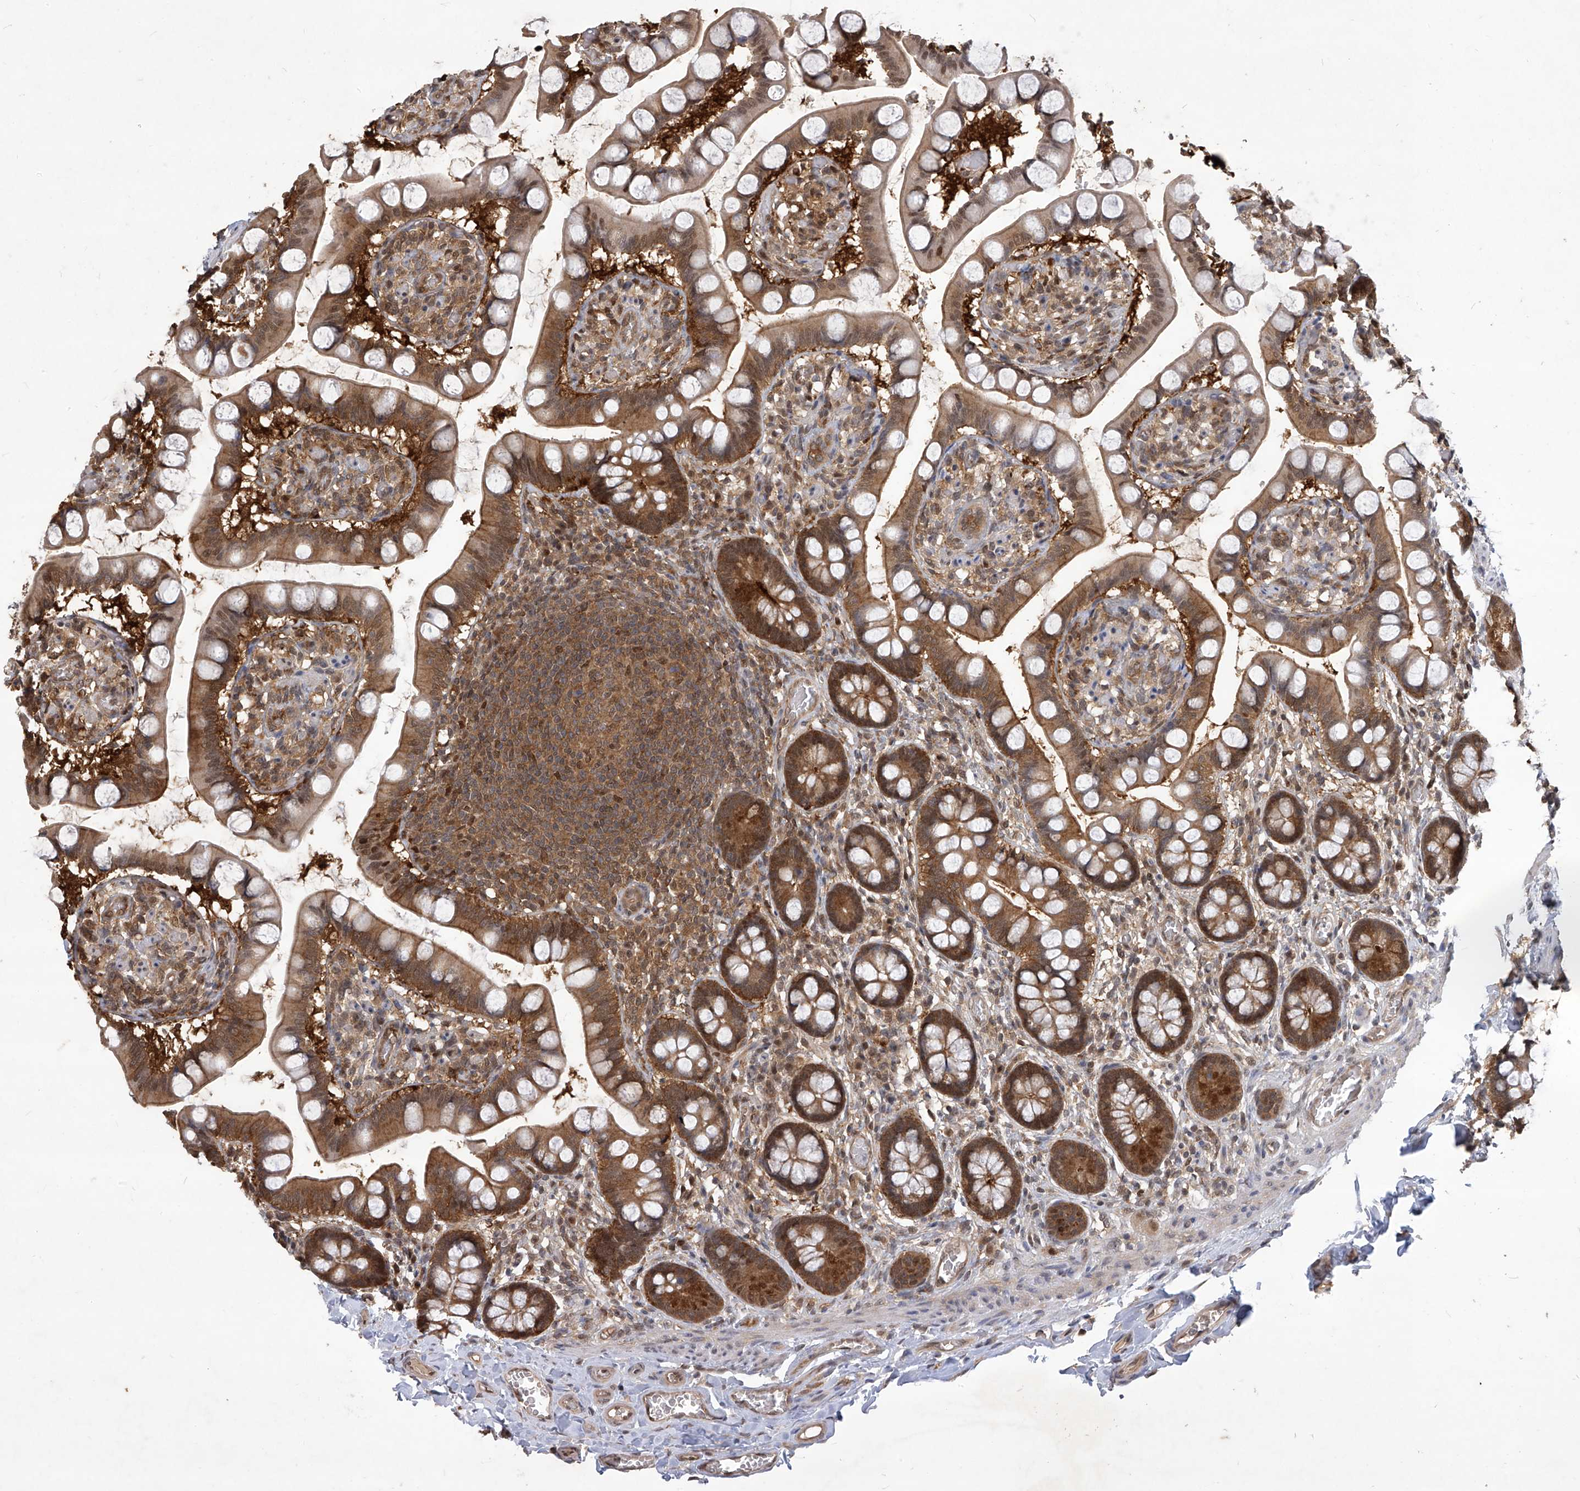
{"staining": {"intensity": "moderate", "quantity": ">75%", "location": "cytoplasmic/membranous"}, "tissue": "small intestine", "cell_type": "Glandular cells", "image_type": "normal", "snomed": [{"axis": "morphology", "description": "Normal tissue, NOS"}, {"axis": "topography", "description": "Small intestine"}], "caption": "A brown stain highlights moderate cytoplasmic/membranous expression of a protein in glandular cells of benign human small intestine. The staining is performed using DAB (3,3'-diaminobenzidine) brown chromogen to label protein expression. The nuclei are counter-stained blue using hematoxylin.", "gene": "PSMB1", "patient": {"sex": "male", "age": 52}}